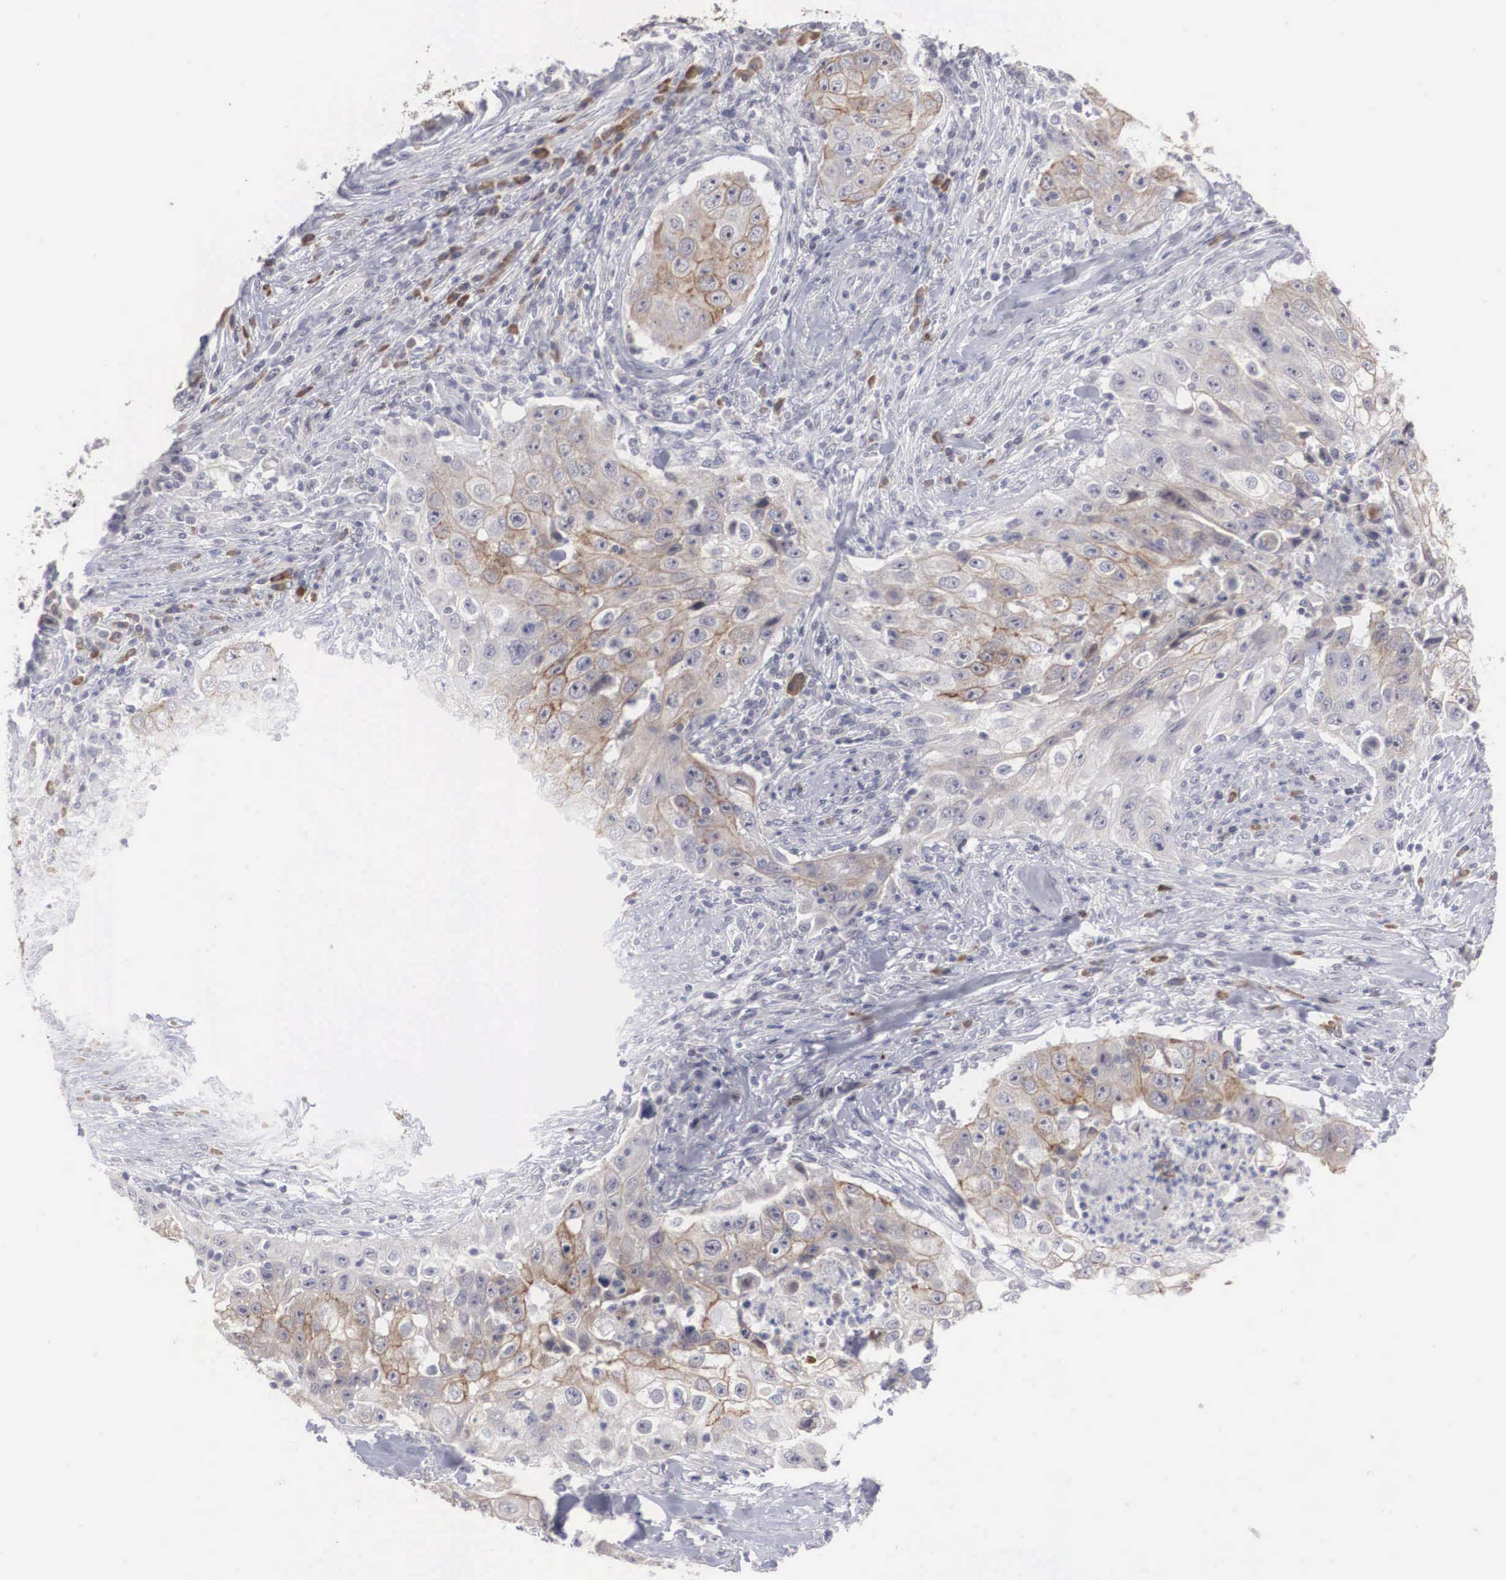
{"staining": {"intensity": "moderate", "quantity": "25%-75%", "location": "cytoplasmic/membranous"}, "tissue": "lung cancer", "cell_type": "Tumor cells", "image_type": "cancer", "snomed": [{"axis": "morphology", "description": "Squamous cell carcinoma, NOS"}, {"axis": "topography", "description": "Lung"}], "caption": "The photomicrograph displays staining of lung squamous cell carcinoma, revealing moderate cytoplasmic/membranous protein expression (brown color) within tumor cells.", "gene": "WDR89", "patient": {"sex": "male", "age": 64}}